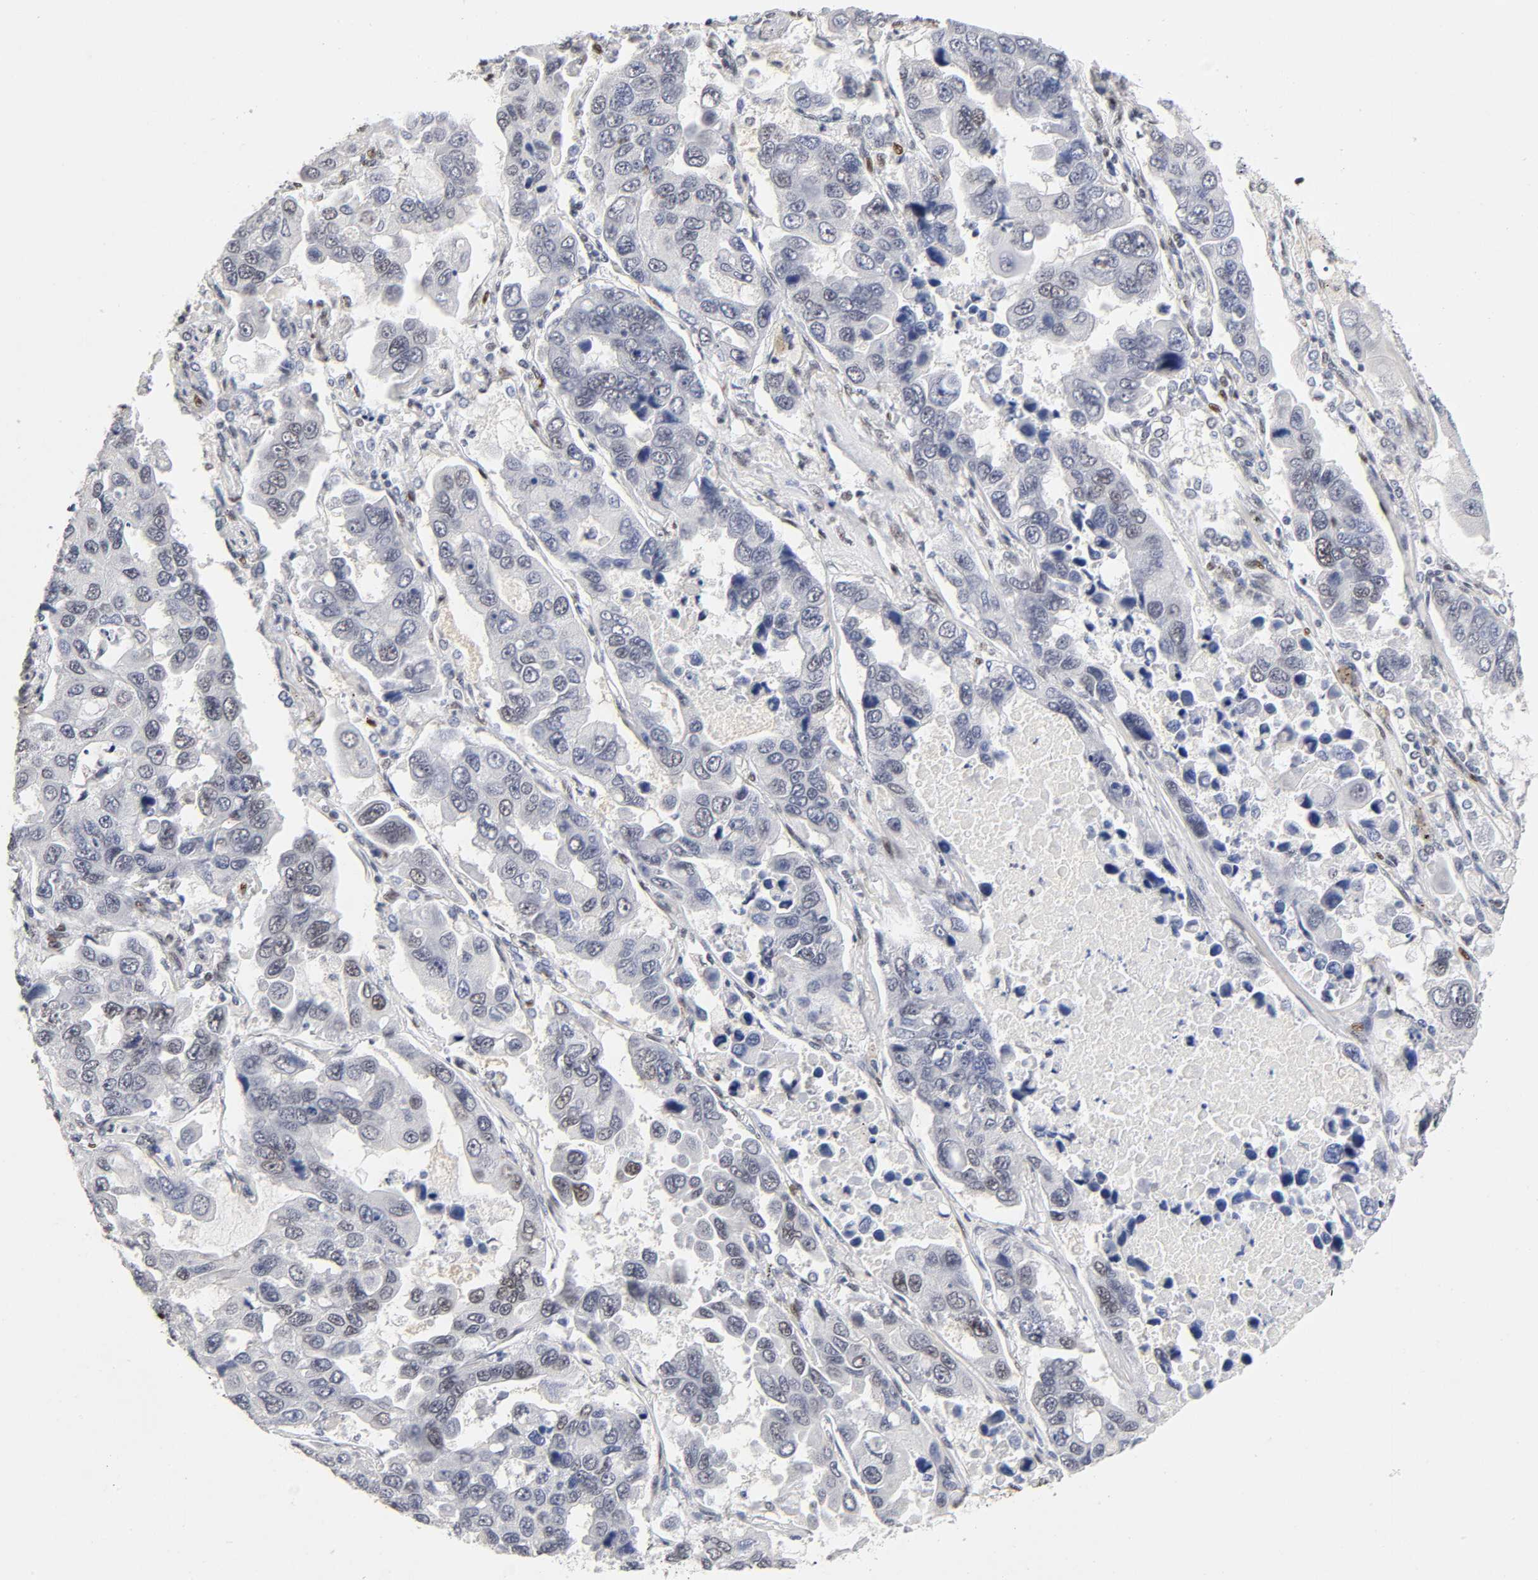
{"staining": {"intensity": "weak", "quantity": "25%-75%", "location": "nuclear"}, "tissue": "lung cancer", "cell_type": "Tumor cells", "image_type": "cancer", "snomed": [{"axis": "morphology", "description": "Adenocarcinoma, NOS"}, {"axis": "topography", "description": "Lung"}], "caption": "Protein staining of lung adenocarcinoma tissue shows weak nuclear expression in approximately 25%-75% of tumor cells. (DAB IHC with brightfield microscopy, high magnification).", "gene": "NR3C1", "patient": {"sex": "male", "age": 64}}